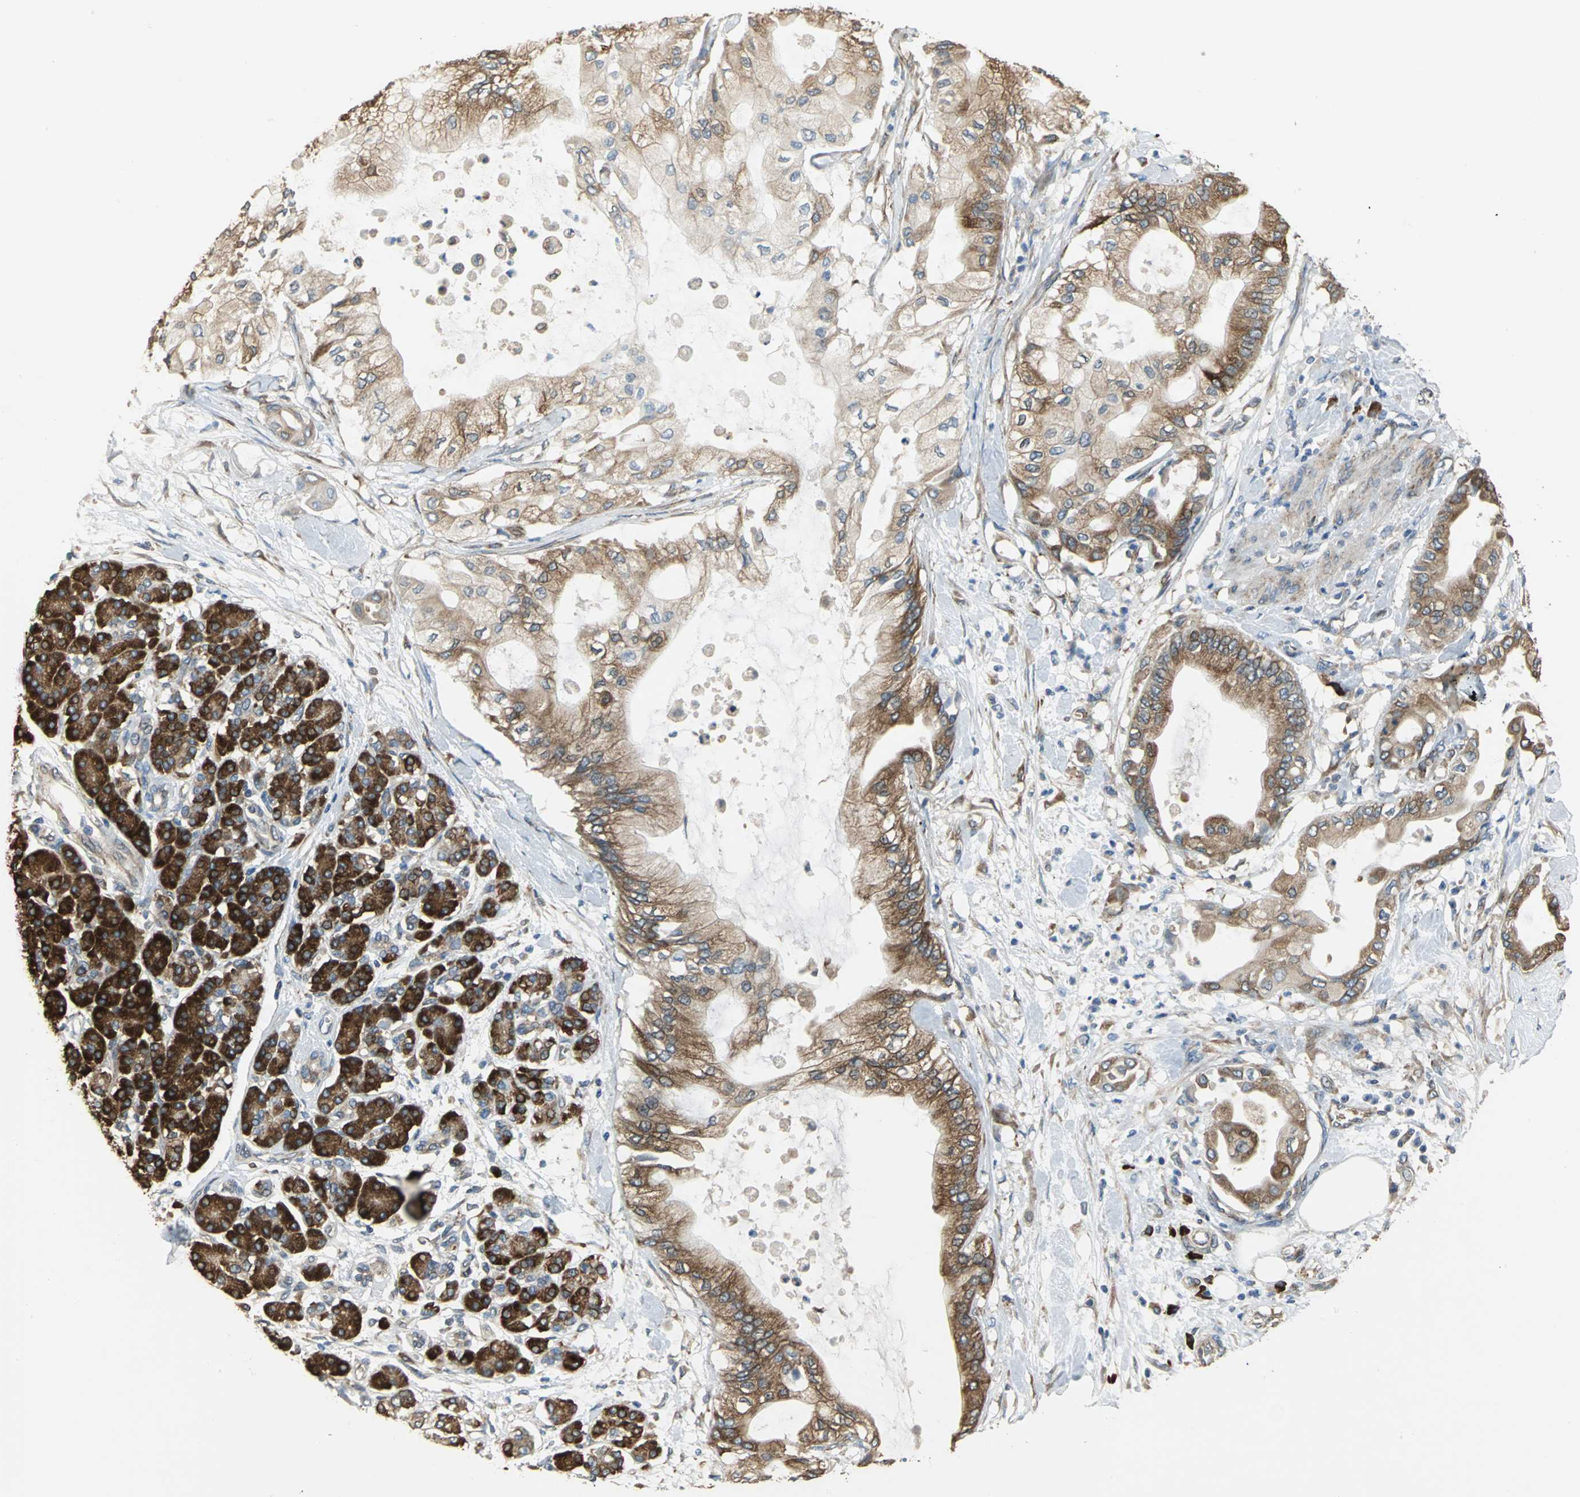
{"staining": {"intensity": "moderate", "quantity": "25%-75%", "location": "cytoplasmic/membranous"}, "tissue": "pancreatic cancer", "cell_type": "Tumor cells", "image_type": "cancer", "snomed": [{"axis": "morphology", "description": "Adenocarcinoma, NOS"}, {"axis": "morphology", "description": "Adenocarcinoma, metastatic, NOS"}, {"axis": "topography", "description": "Lymph node"}, {"axis": "topography", "description": "Pancreas"}, {"axis": "topography", "description": "Duodenum"}], "caption": "A brown stain highlights moderate cytoplasmic/membranous staining of a protein in pancreatic cancer (metastatic adenocarcinoma) tumor cells.", "gene": "SYVN1", "patient": {"sex": "female", "age": 64}}